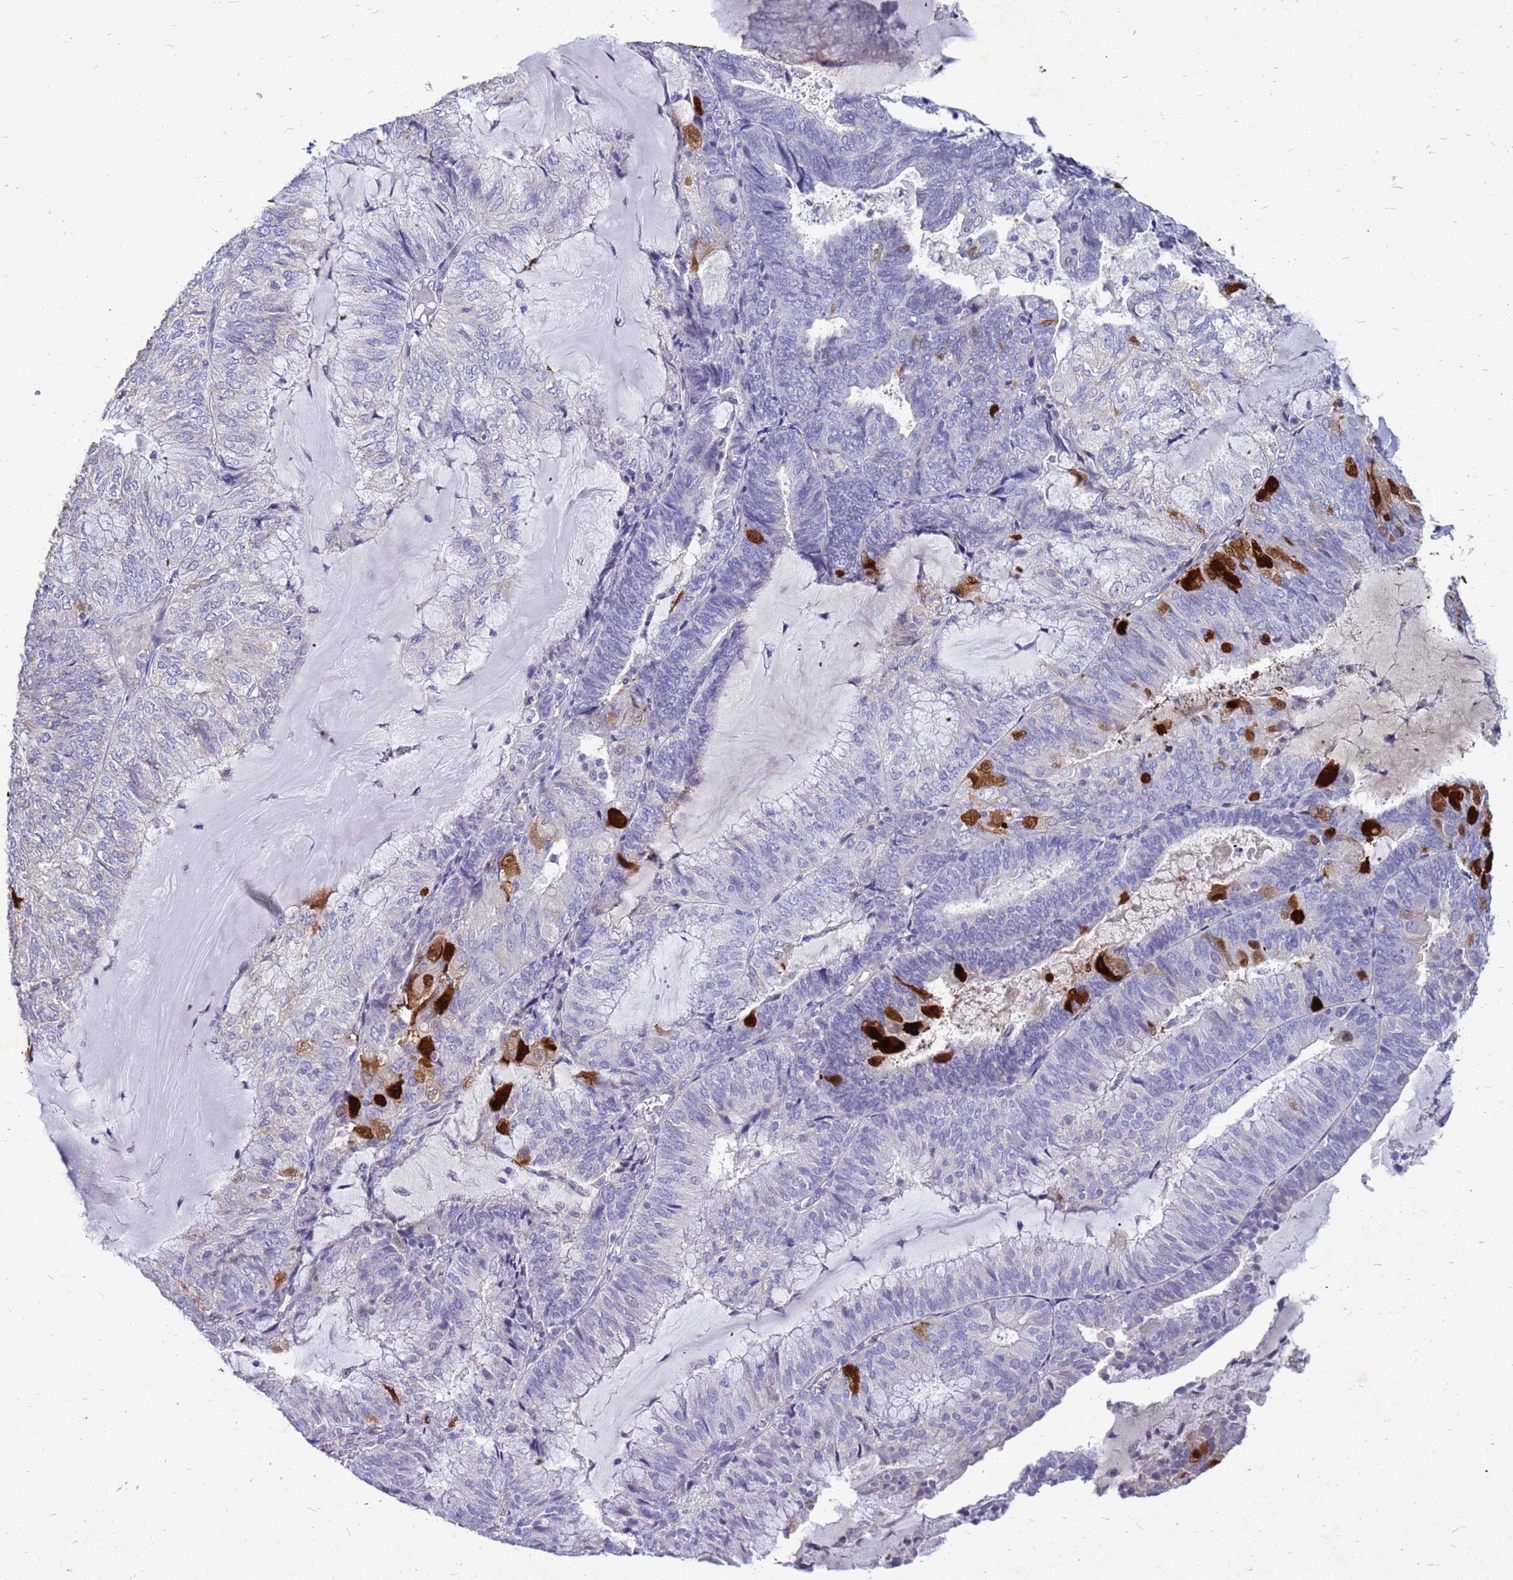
{"staining": {"intensity": "strong", "quantity": "<25%", "location": "cytoplasmic/membranous,nuclear"}, "tissue": "endometrial cancer", "cell_type": "Tumor cells", "image_type": "cancer", "snomed": [{"axis": "morphology", "description": "Adenocarcinoma, NOS"}, {"axis": "topography", "description": "Endometrium"}], "caption": "Endometrial adenocarcinoma stained with DAB (3,3'-diaminobenzidine) immunohistochemistry reveals medium levels of strong cytoplasmic/membranous and nuclear staining in approximately <25% of tumor cells.", "gene": "AKR1C1", "patient": {"sex": "female", "age": 81}}